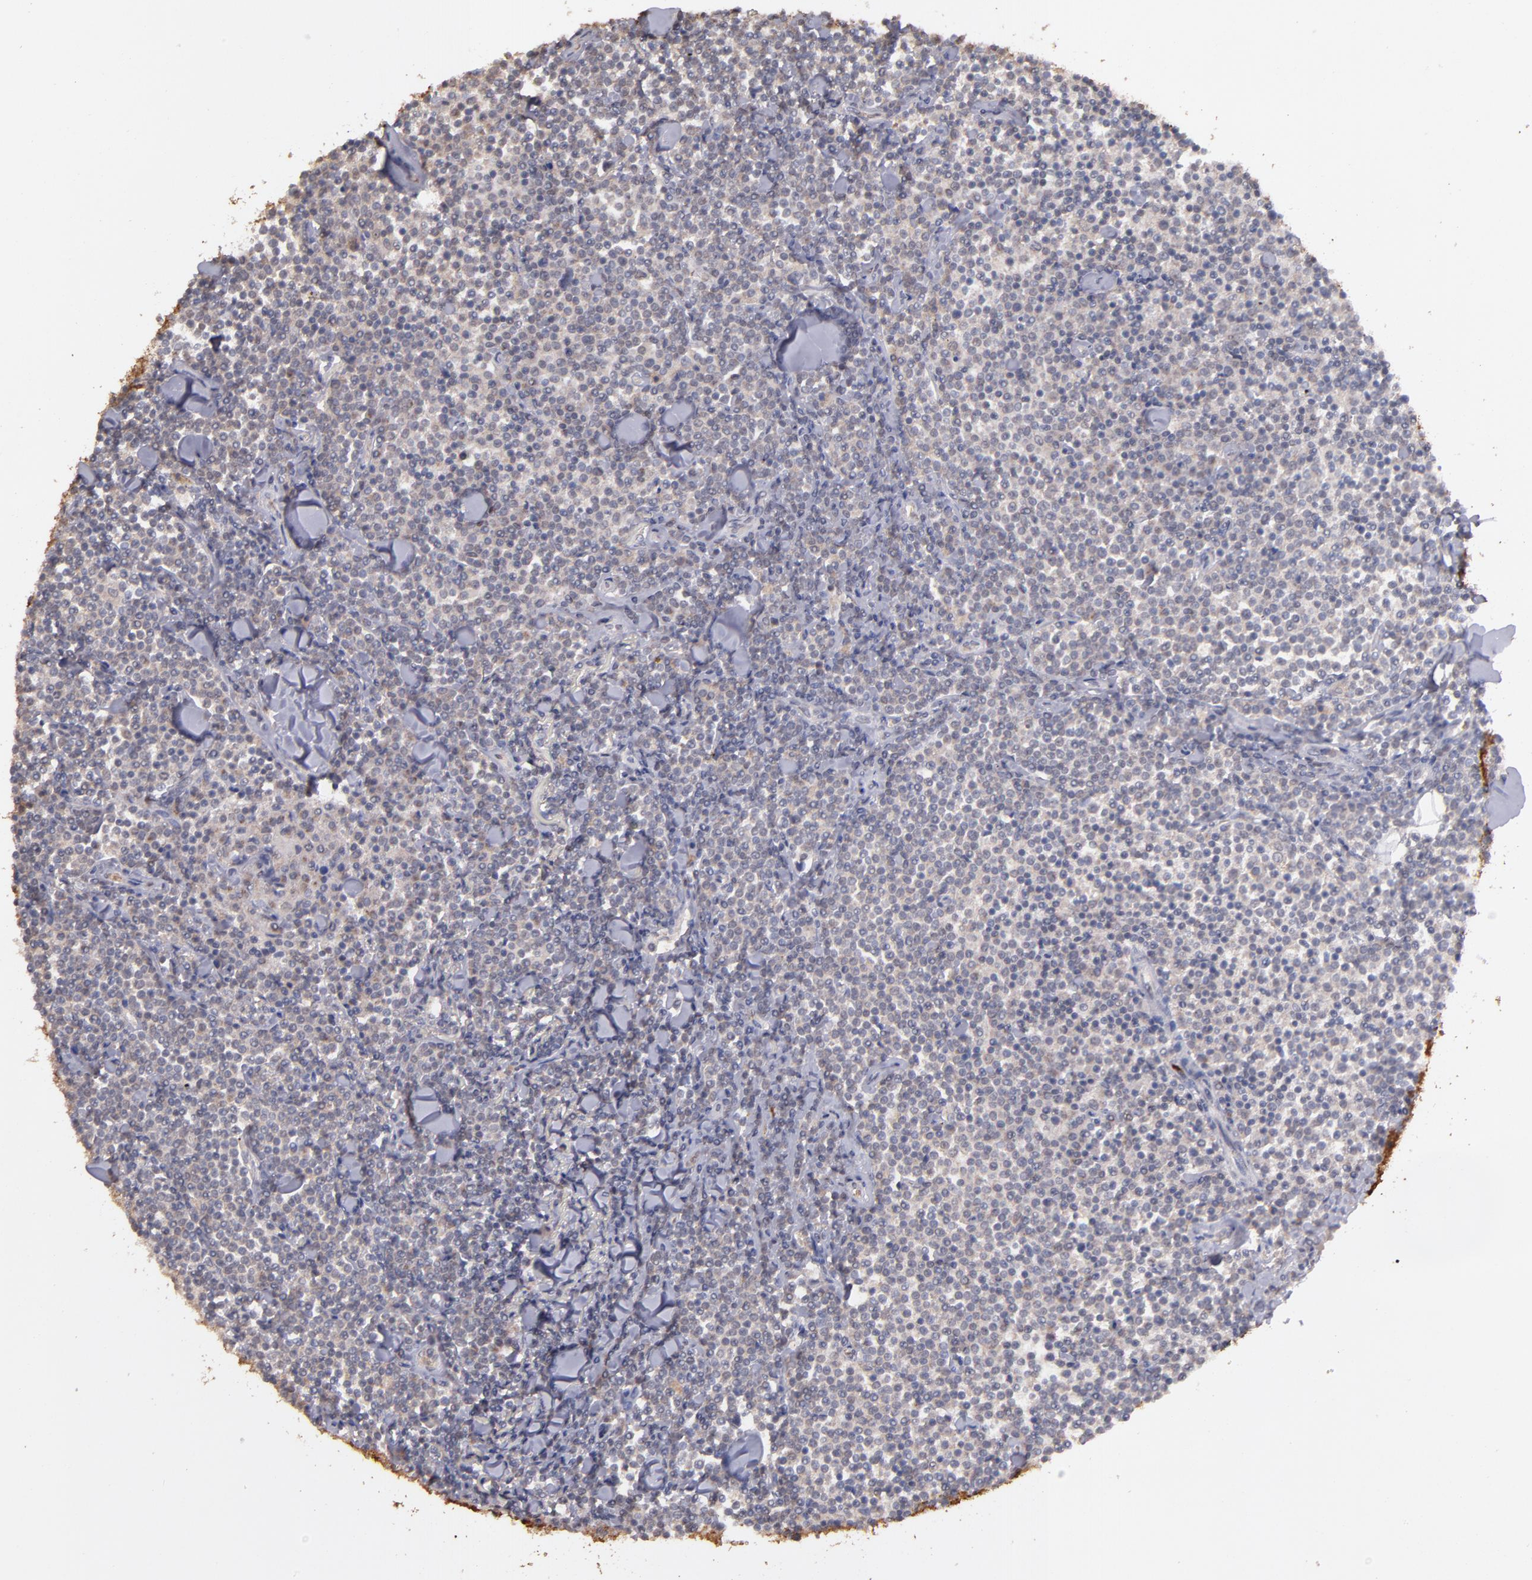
{"staining": {"intensity": "weak", "quantity": "25%-75%", "location": "cytoplasmic/membranous"}, "tissue": "lymphoma", "cell_type": "Tumor cells", "image_type": "cancer", "snomed": [{"axis": "morphology", "description": "Malignant lymphoma, non-Hodgkin's type, Low grade"}, {"axis": "topography", "description": "Soft tissue"}], "caption": "Lymphoma tissue reveals weak cytoplasmic/membranous staining in approximately 25%-75% of tumor cells, visualized by immunohistochemistry. The staining was performed using DAB (3,3'-diaminobenzidine) to visualize the protein expression in brown, while the nuclei were stained in blue with hematoxylin (Magnification: 20x).", "gene": "SERPINC1", "patient": {"sex": "male", "age": 92}}